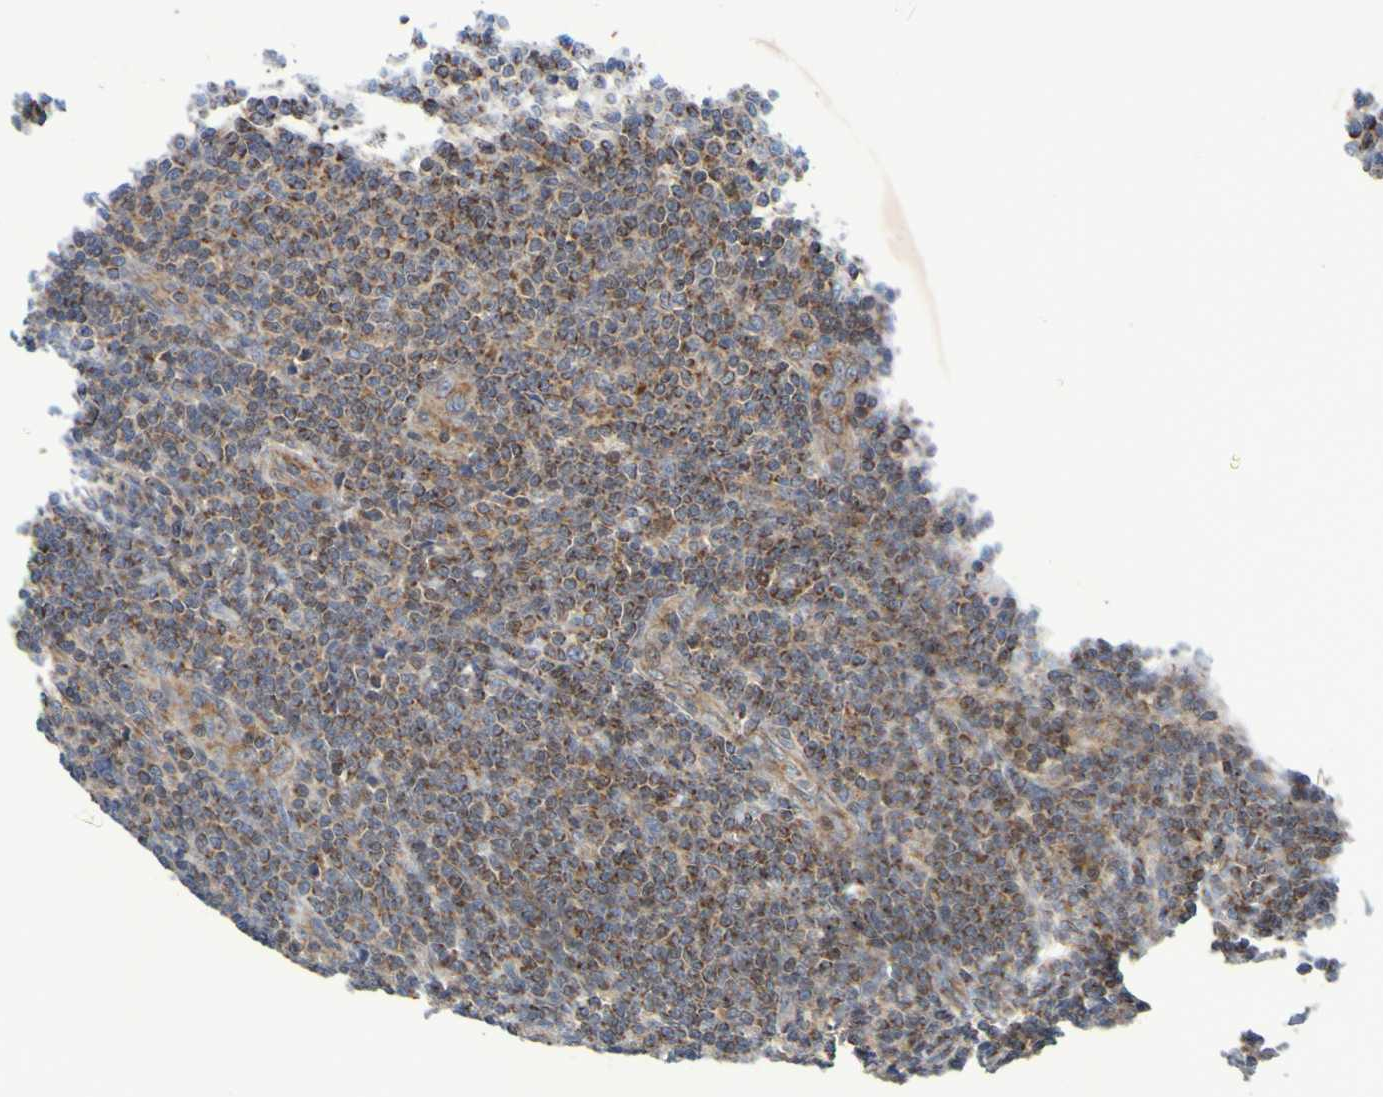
{"staining": {"intensity": "strong", "quantity": ">75%", "location": "cytoplasmic/membranous"}, "tissue": "lymphoma", "cell_type": "Tumor cells", "image_type": "cancer", "snomed": [{"axis": "morphology", "description": "Malignant lymphoma, non-Hodgkin's type, Low grade"}, {"axis": "topography", "description": "Lymph node"}], "caption": "Brown immunohistochemical staining in malignant lymphoma, non-Hodgkin's type (low-grade) shows strong cytoplasmic/membranous expression in approximately >75% of tumor cells. The staining is performed using DAB brown chromogen to label protein expression. The nuclei are counter-stained blue using hematoxylin.", "gene": "CCDC51", "patient": {"sex": "male", "age": 66}}